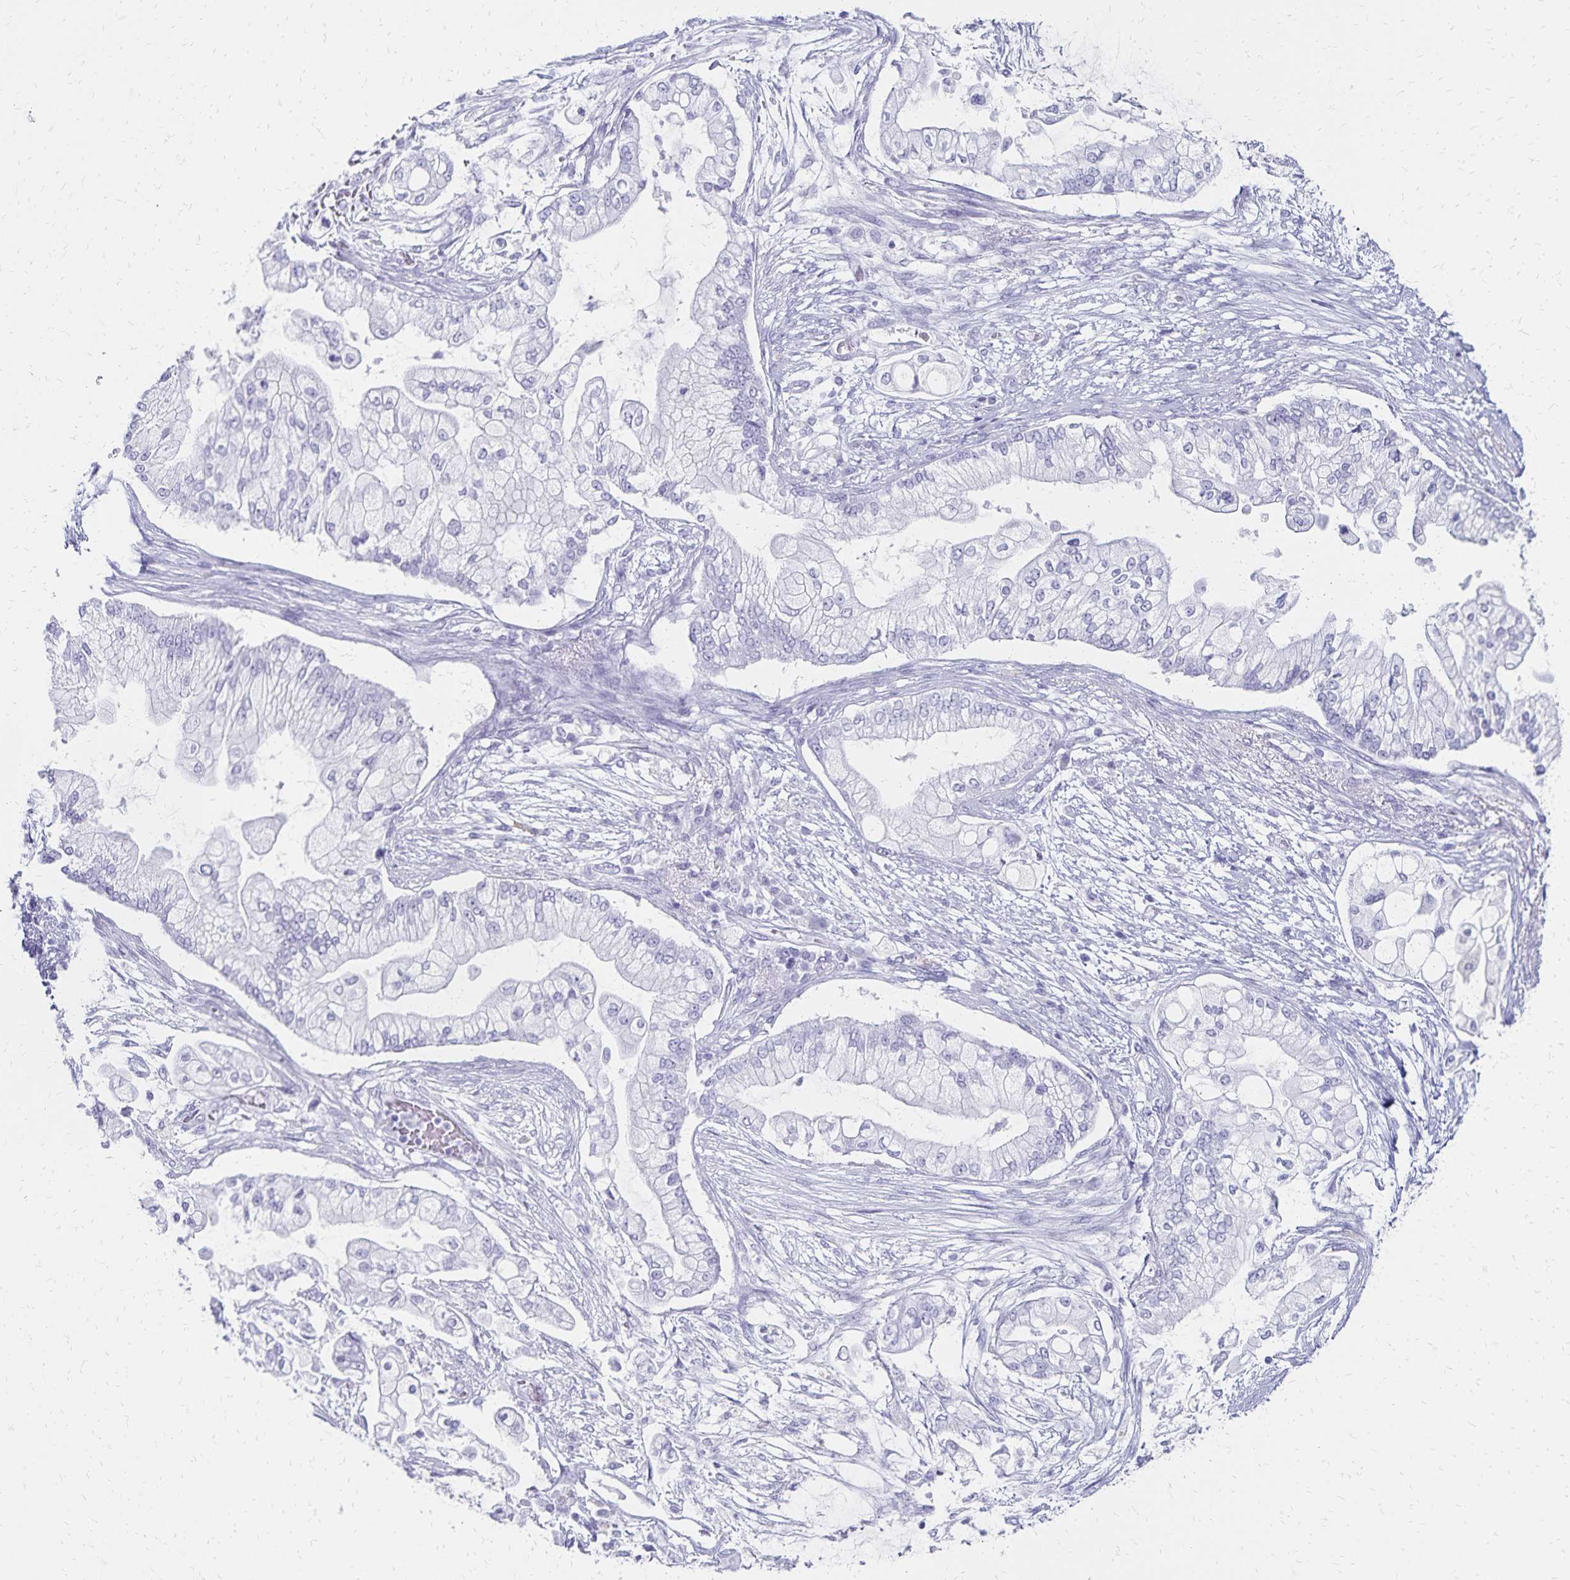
{"staining": {"intensity": "negative", "quantity": "none", "location": "none"}, "tissue": "pancreatic cancer", "cell_type": "Tumor cells", "image_type": "cancer", "snomed": [{"axis": "morphology", "description": "Adenocarcinoma, NOS"}, {"axis": "topography", "description": "Pancreas"}], "caption": "The image shows no significant positivity in tumor cells of pancreatic cancer.", "gene": "GIP", "patient": {"sex": "female", "age": 69}}